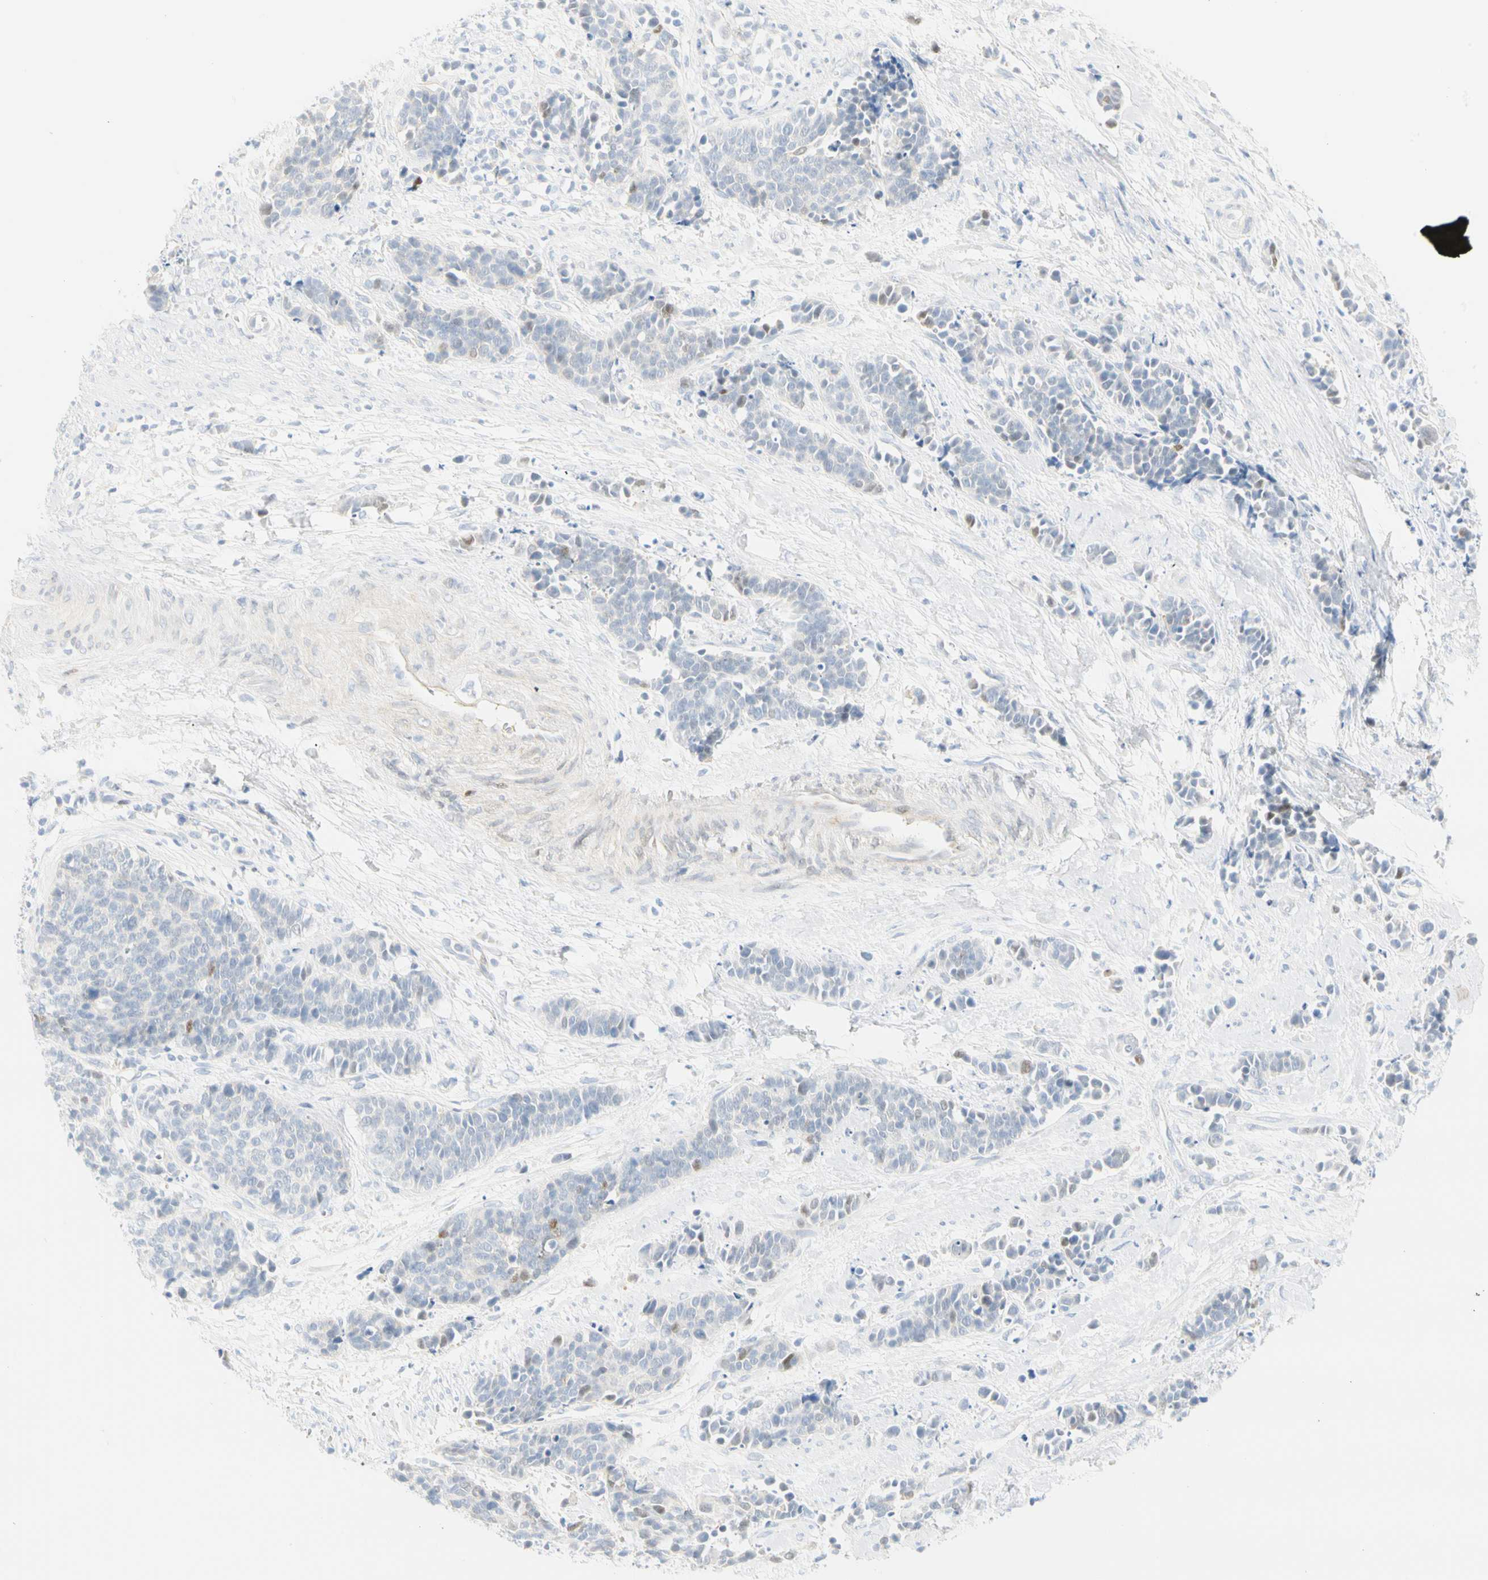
{"staining": {"intensity": "negative", "quantity": "none", "location": "none"}, "tissue": "cervical cancer", "cell_type": "Tumor cells", "image_type": "cancer", "snomed": [{"axis": "morphology", "description": "Squamous cell carcinoma, NOS"}, {"axis": "topography", "description": "Cervix"}], "caption": "Protein analysis of cervical cancer shows no significant positivity in tumor cells.", "gene": "SELENBP1", "patient": {"sex": "female", "age": 35}}